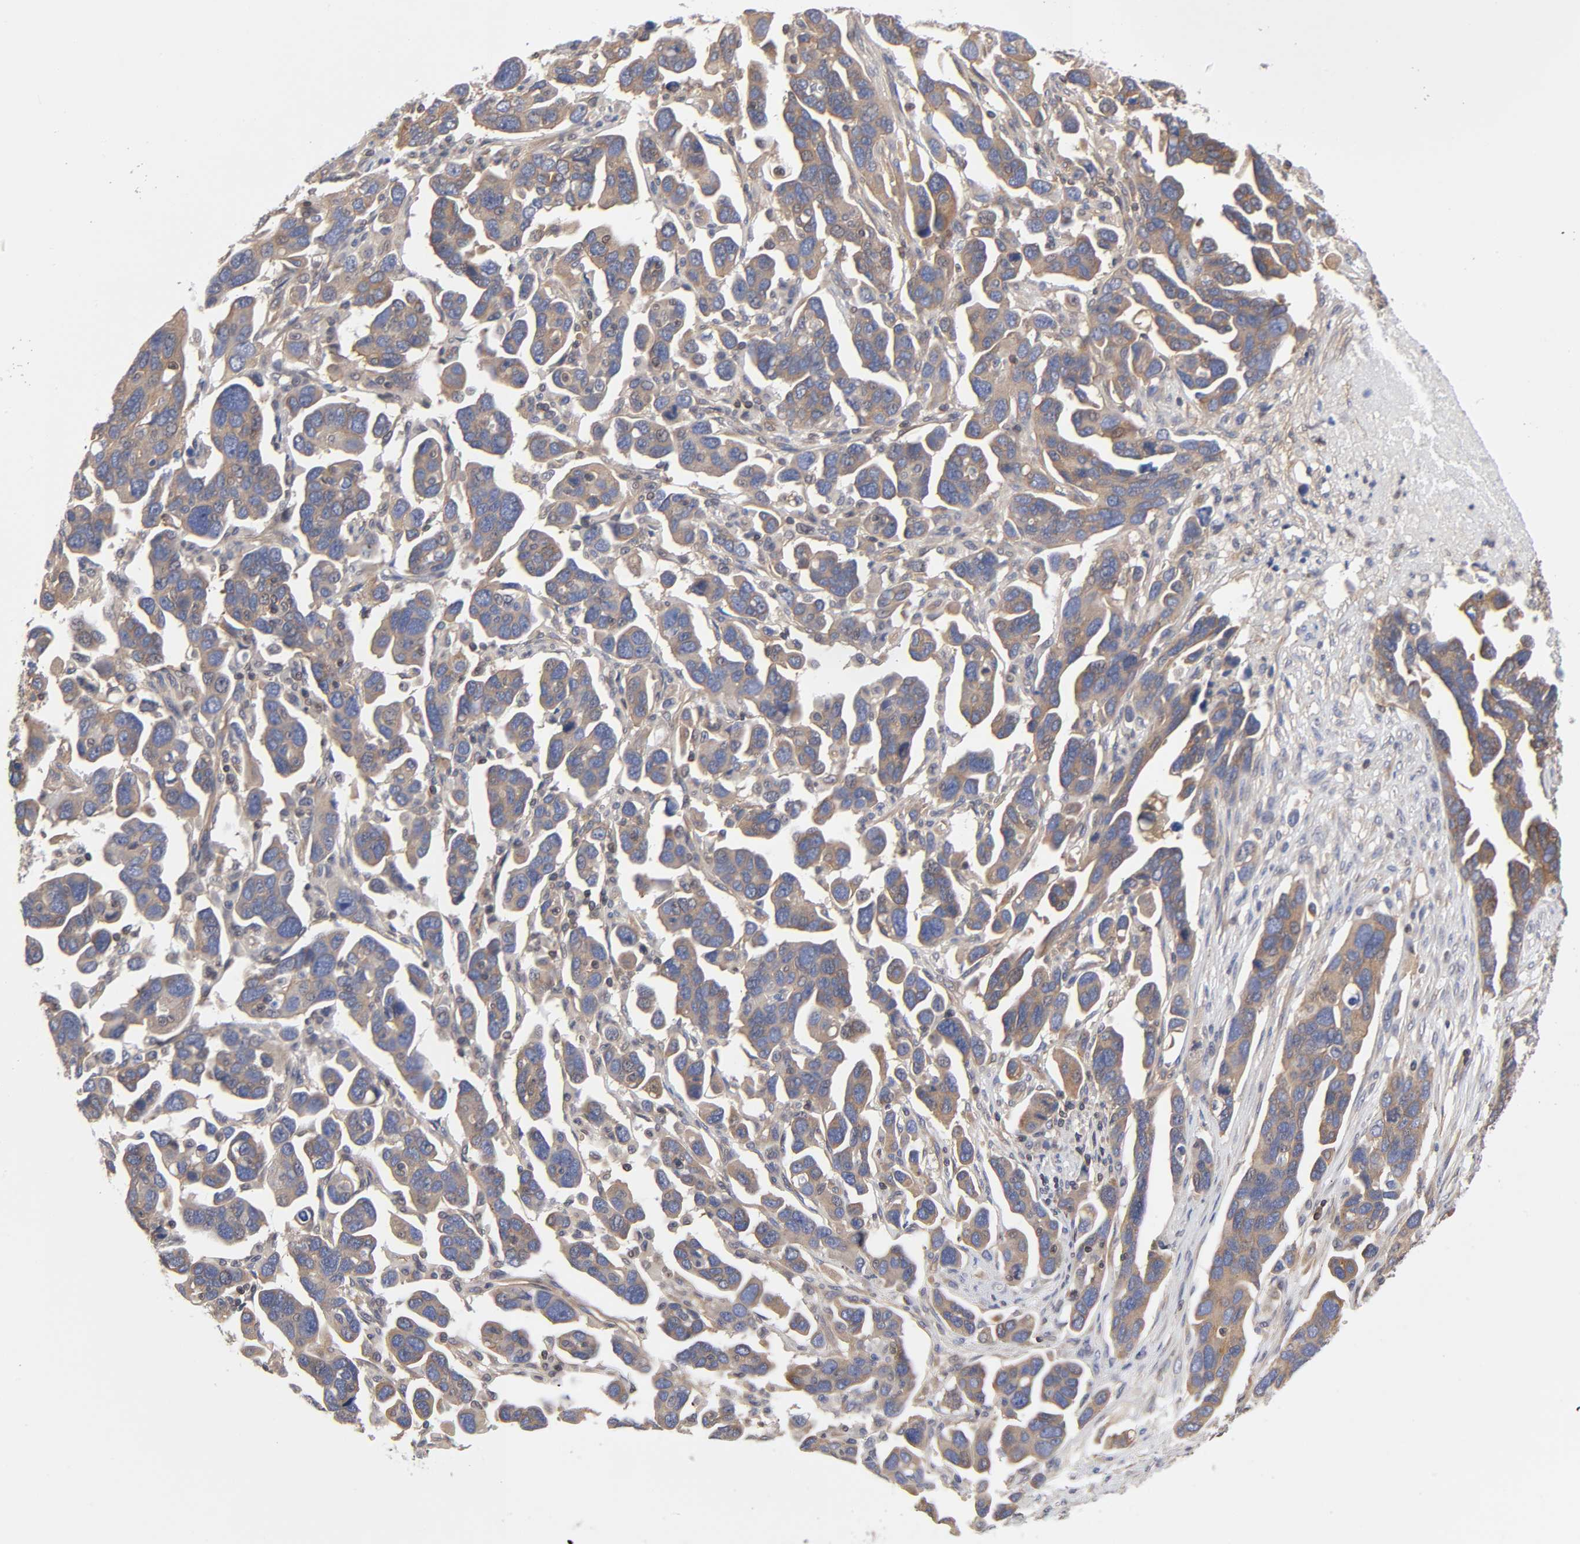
{"staining": {"intensity": "weak", "quantity": ">75%", "location": "cytoplasmic/membranous"}, "tissue": "ovarian cancer", "cell_type": "Tumor cells", "image_type": "cancer", "snomed": [{"axis": "morphology", "description": "Cystadenocarcinoma, serous, NOS"}, {"axis": "topography", "description": "Ovary"}], "caption": "Weak cytoplasmic/membranous positivity is present in approximately >75% of tumor cells in ovarian cancer.", "gene": "STRN3", "patient": {"sex": "female", "age": 54}}